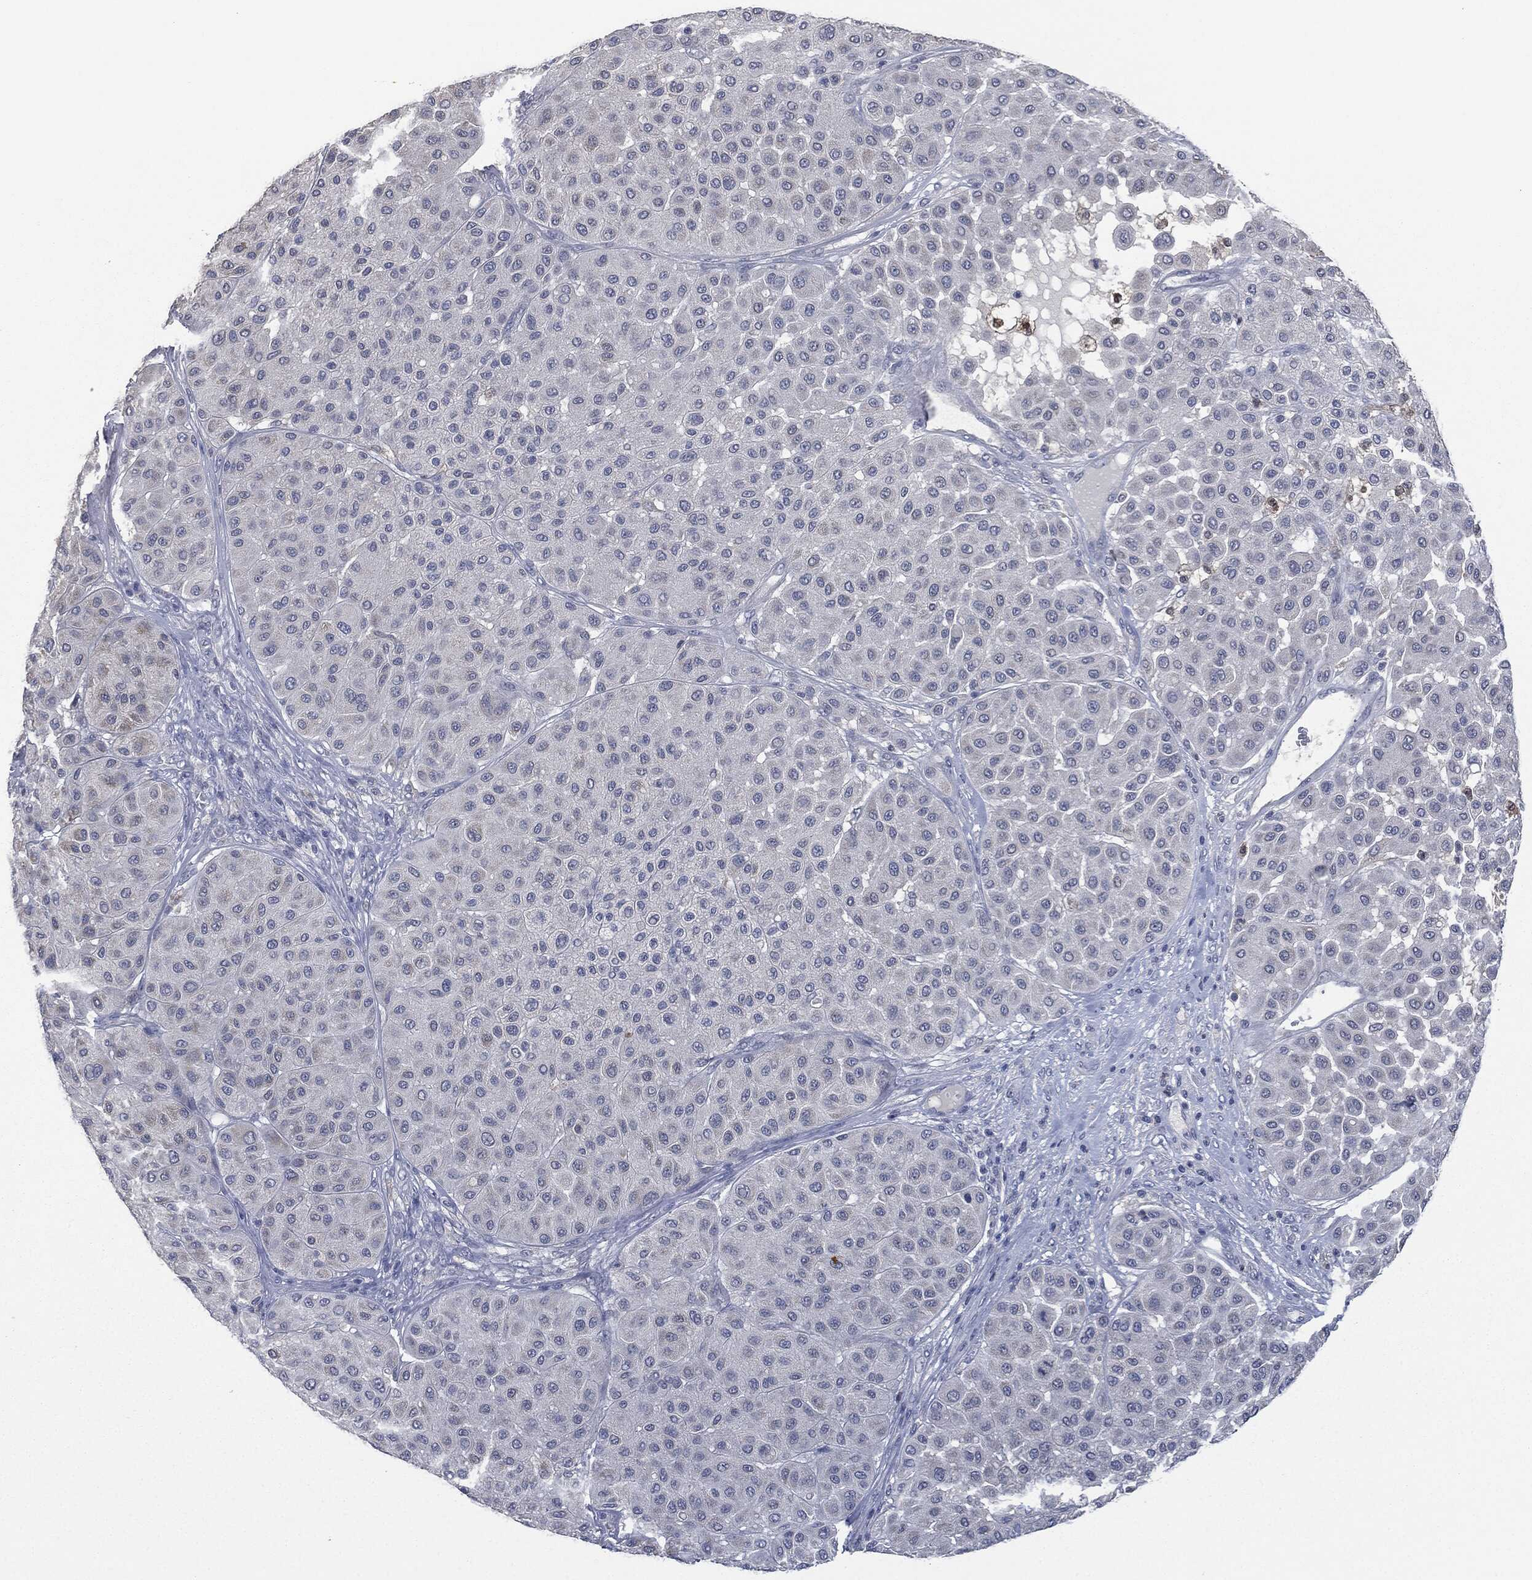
{"staining": {"intensity": "negative", "quantity": "none", "location": "none"}, "tissue": "melanoma", "cell_type": "Tumor cells", "image_type": "cancer", "snomed": [{"axis": "morphology", "description": "Malignant melanoma, Metastatic site"}, {"axis": "topography", "description": "Smooth muscle"}], "caption": "There is no significant staining in tumor cells of melanoma.", "gene": "IL1RN", "patient": {"sex": "male", "age": 41}}